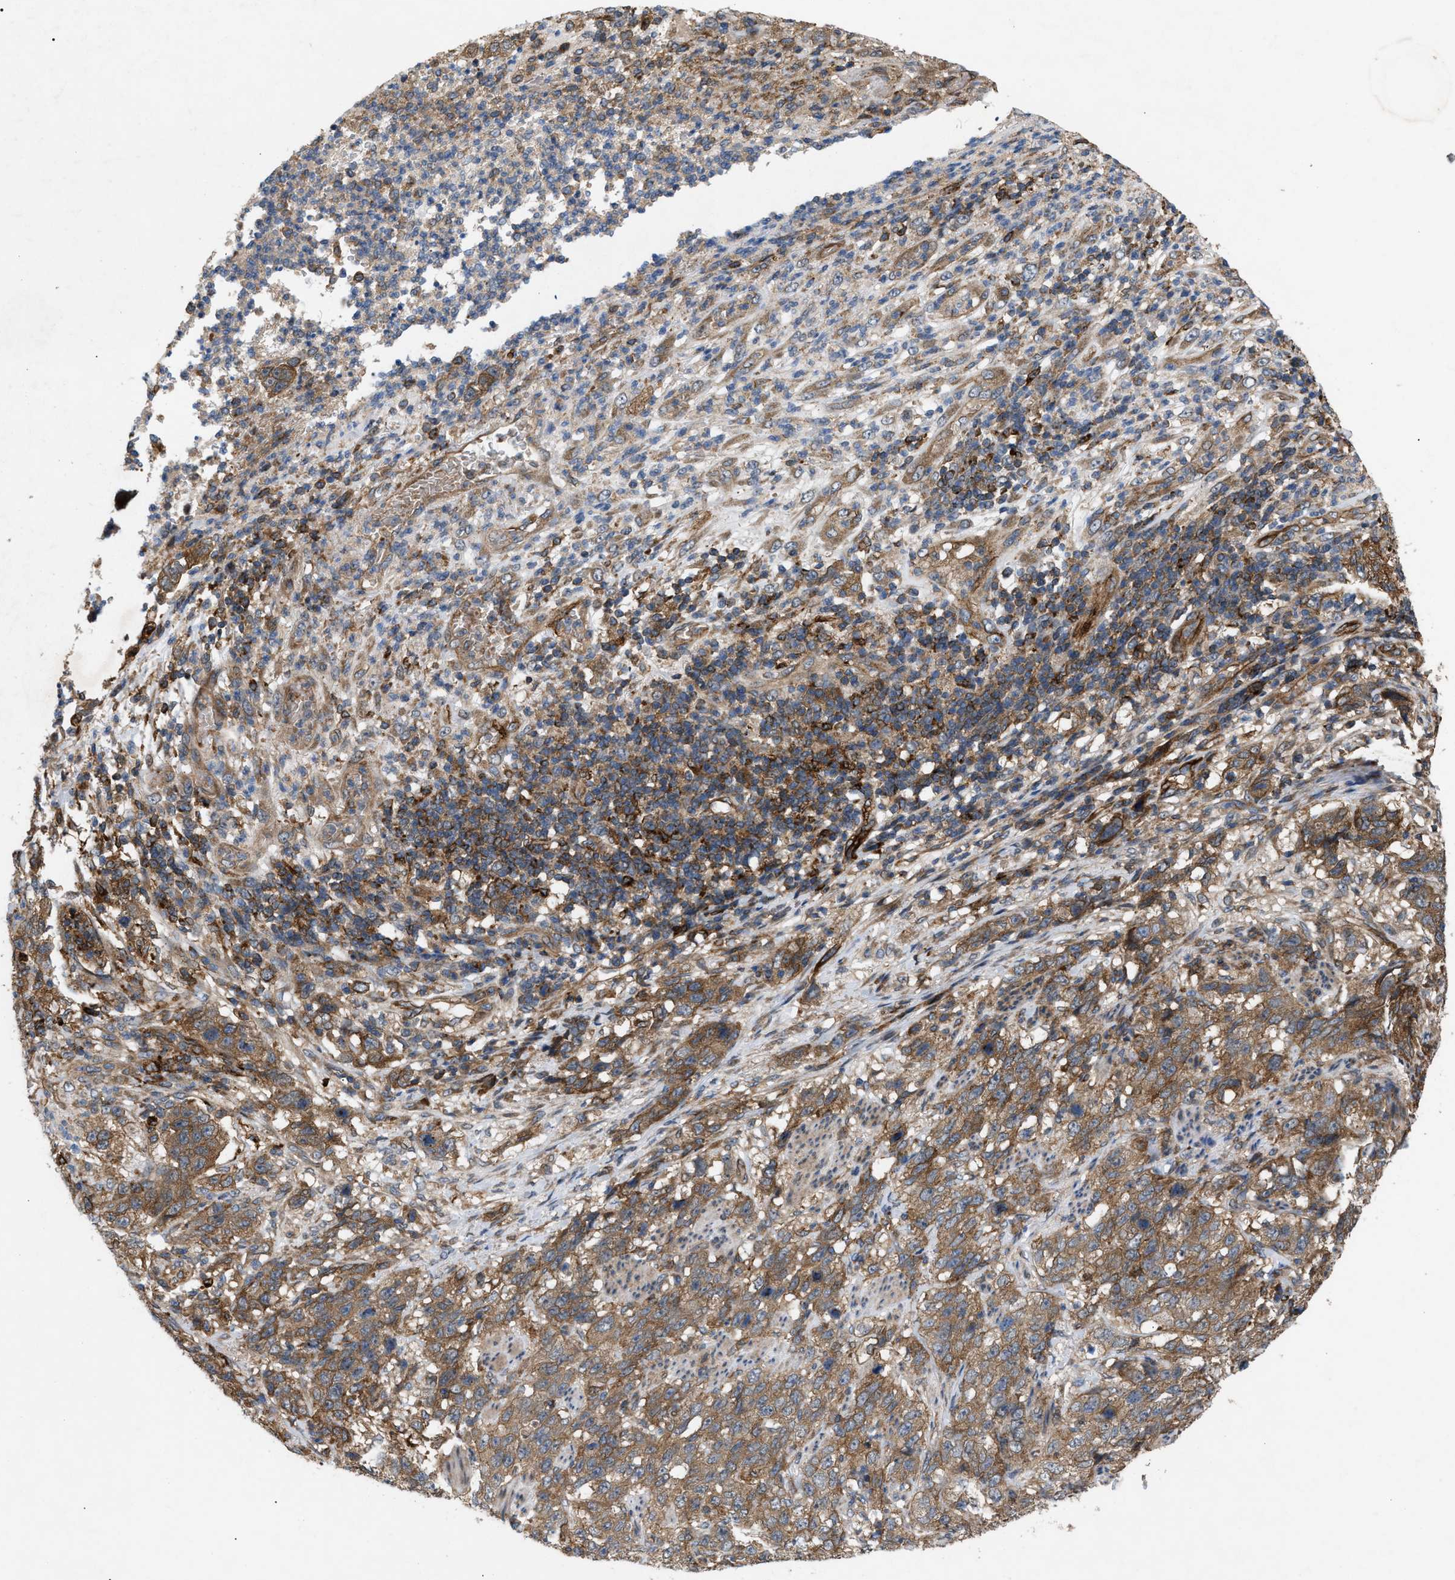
{"staining": {"intensity": "moderate", "quantity": ">75%", "location": "cytoplasmic/membranous"}, "tissue": "stomach cancer", "cell_type": "Tumor cells", "image_type": "cancer", "snomed": [{"axis": "morphology", "description": "Adenocarcinoma, NOS"}, {"axis": "topography", "description": "Stomach"}], "caption": "Stomach cancer was stained to show a protein in brown. There is medium levels of moderate cytoplasmic/membranous staining in approximately >75% of tumor cells.", "gene": "GCC1", "patient": {"sex": "male", "age": 48}}